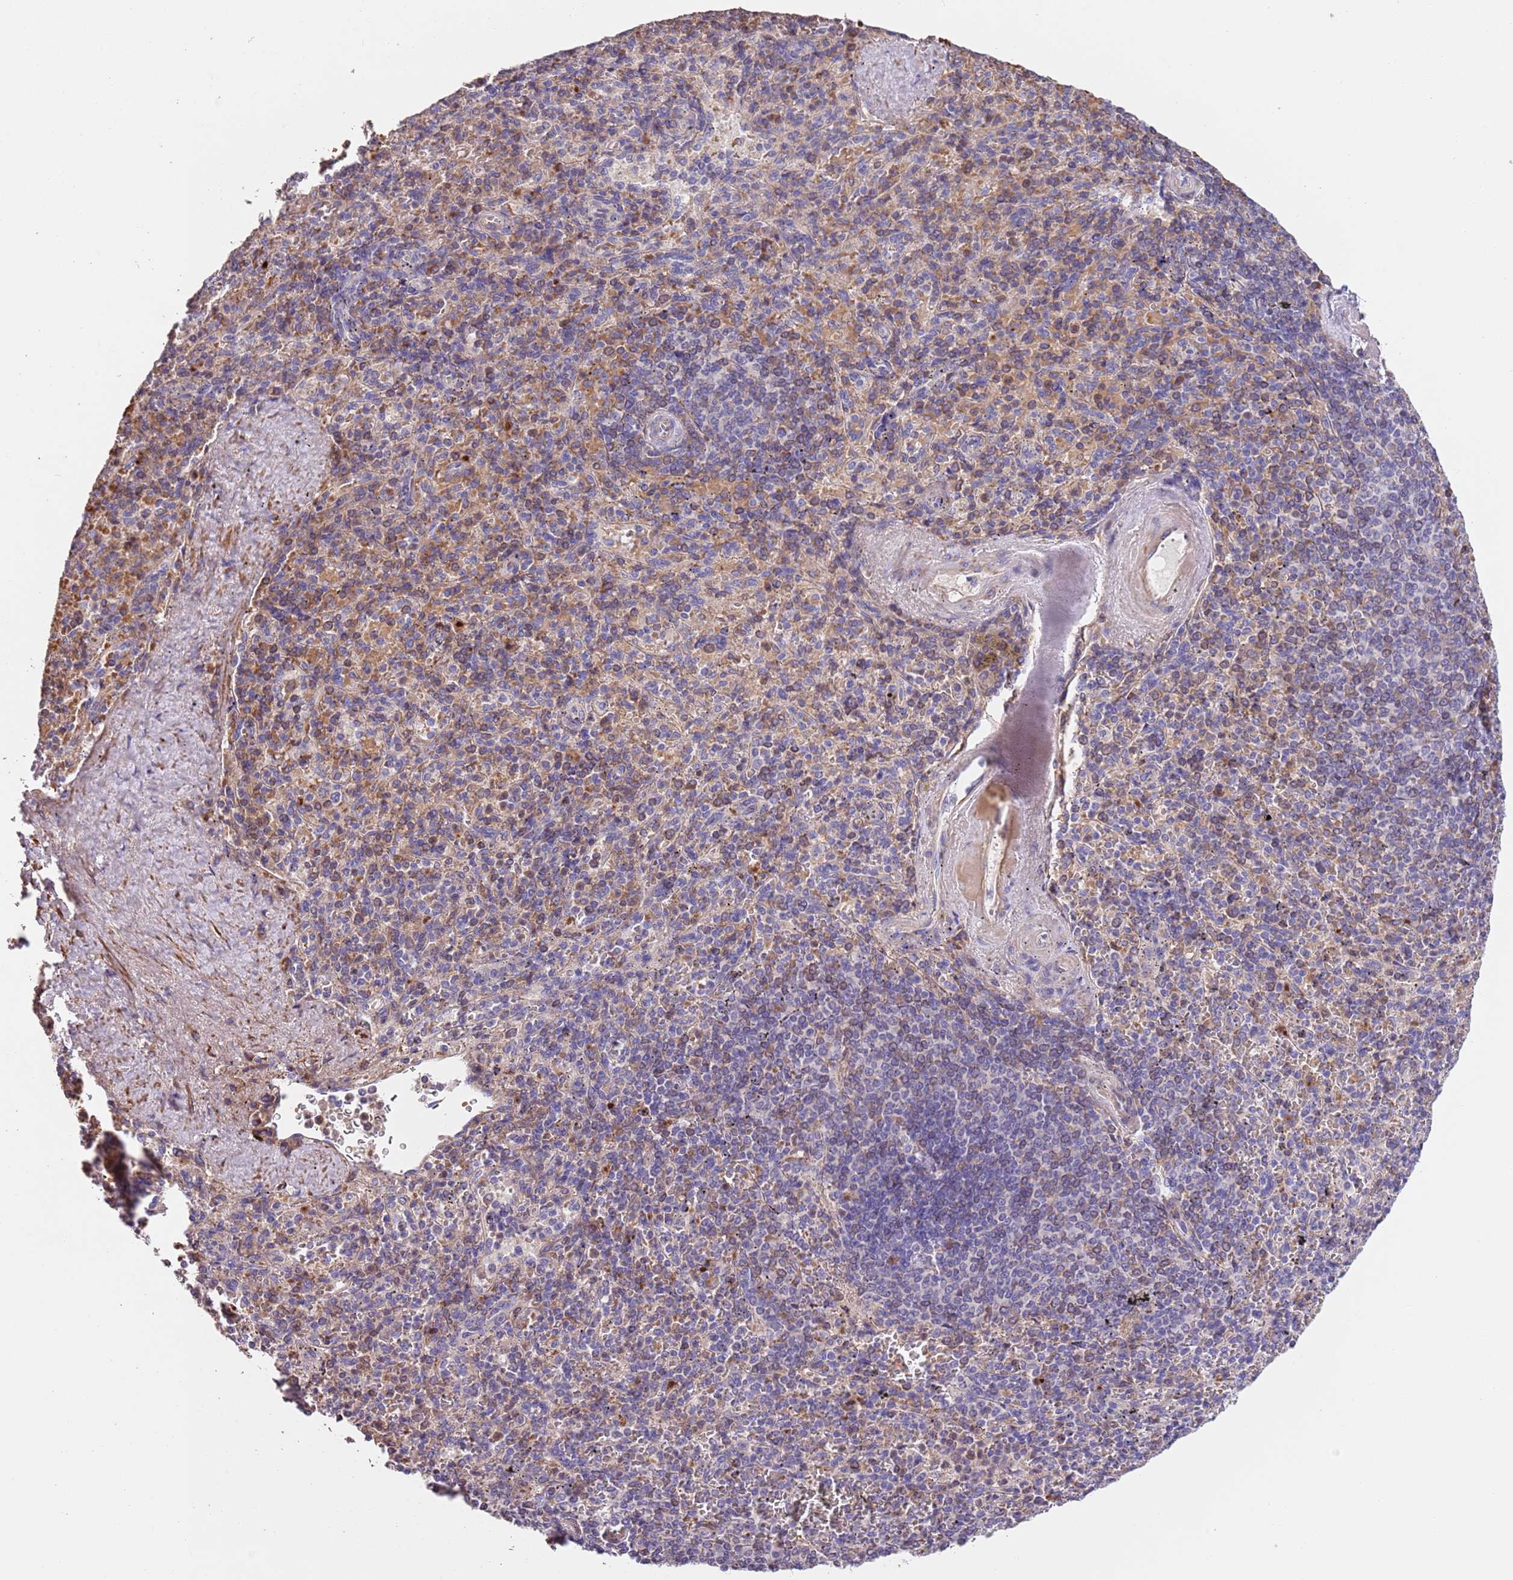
{"staining": {"intensity": "moderate", "quantity": "<25%", "location": "cytoplasmic/membranous"}, "tissue": "spleen", "cell_type": "Cells in red pulp", "image_type": "normal", "snomed": [{"axis": "morphology", "description": "Normal tissue, NOS"}, {"axis": "topography", "description": "Spleen"}], "caption": "Spleen stained with immunohistochemistry shows moderate cytoplasmic/membranous expression in about <25% of cells in red pulp.", "gene": "PIGA", "patient": {"sex": "male", "age": 82}}